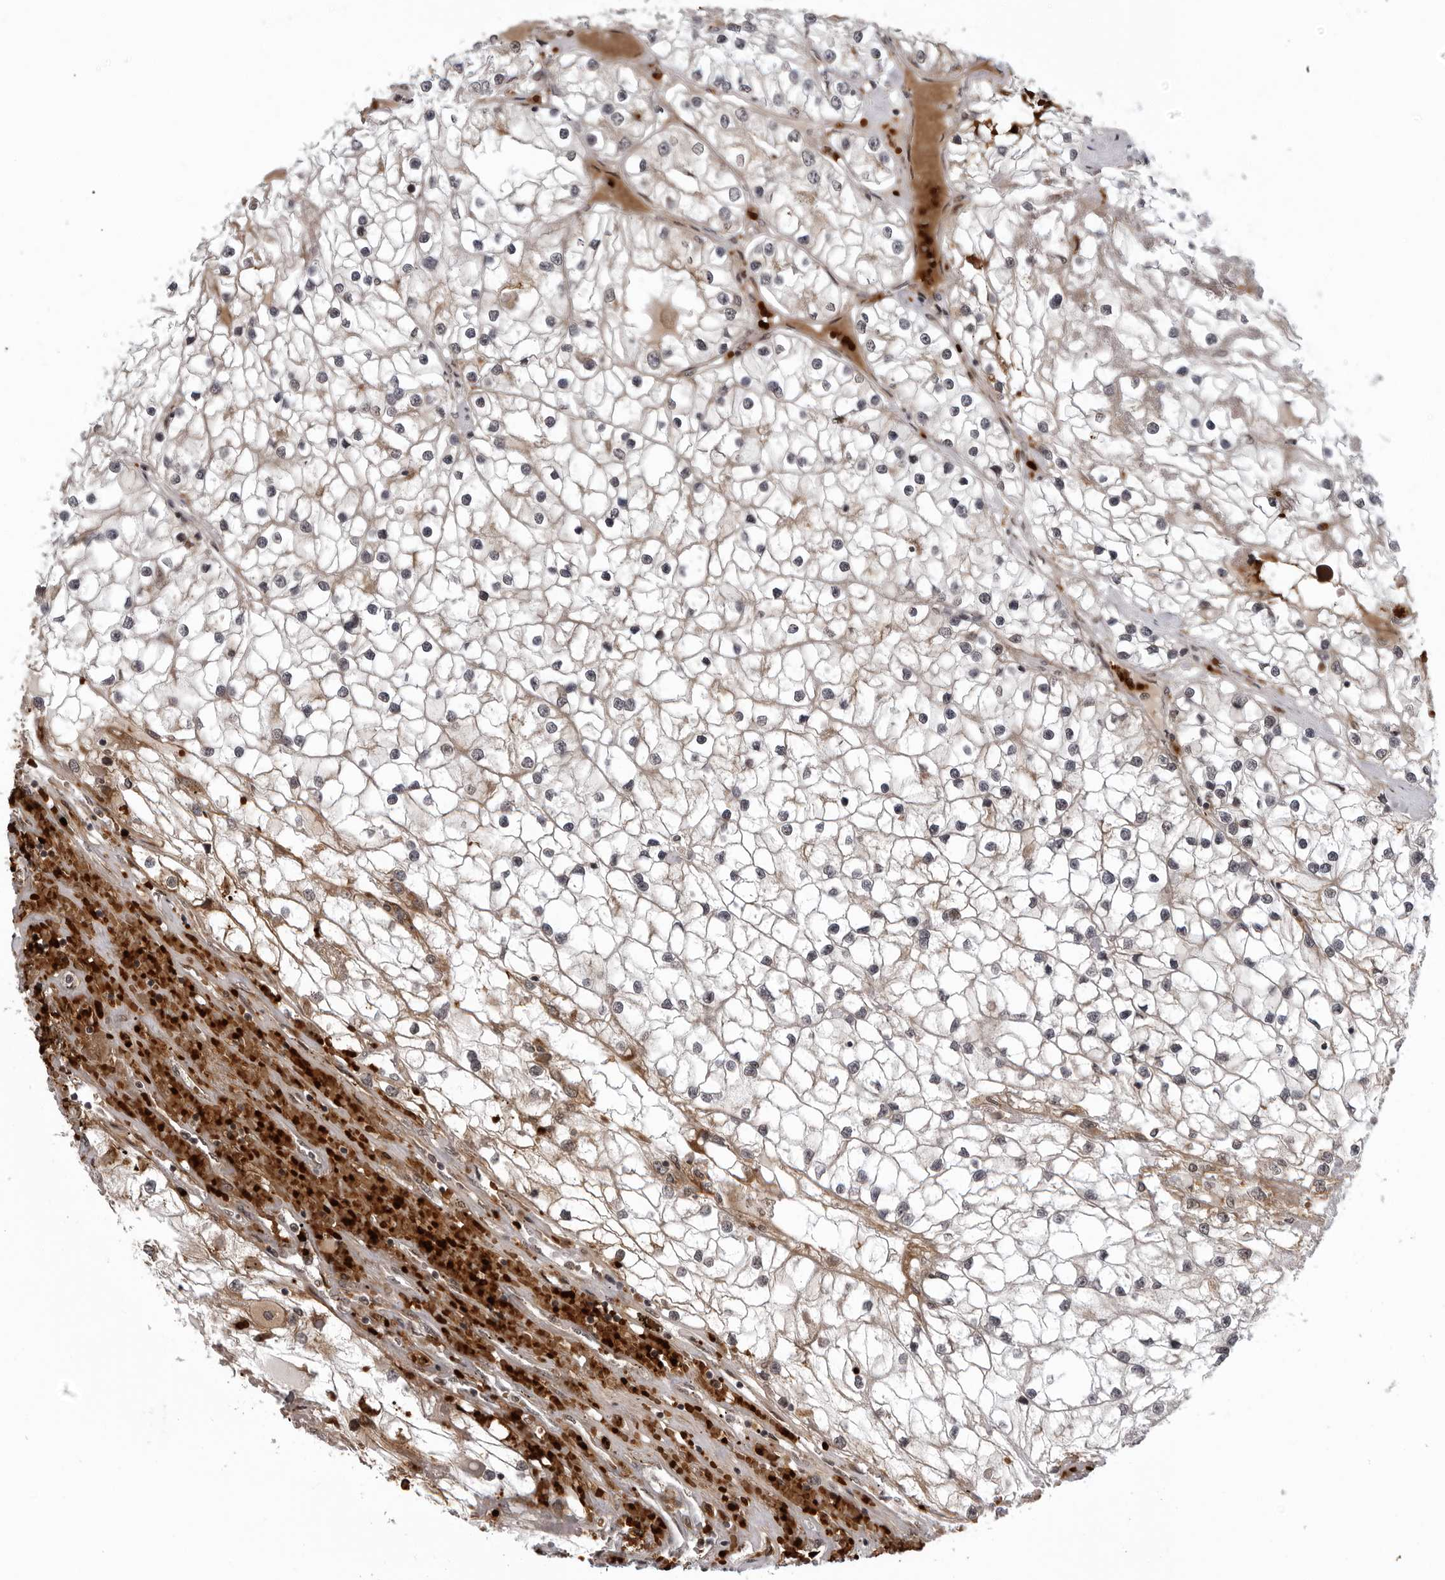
{"staining": {"intensity": "weak", "quantity": ">75%", "location": "cytoplasmic/membranous"}, "tissue": "renal cancer", "cell_type": "Tumor cells", "image_type": "cancer", "snomed": [{"axis": "morphology", "description": "Adenocarcinoma, NOS"}, {"axis": "topography", "description": "Kidney"}], "caption": "IHC of human renal cancer displays low levels of weak cytoplasmic/membranous expression in approximately >75% of tumor cells. (DAB (3,3'-diaminobenzidine) = brown stain, brightfield microscopy at high magnification).", "gene": "THOP1", "patient": {"sex": "male", "age": 68}}